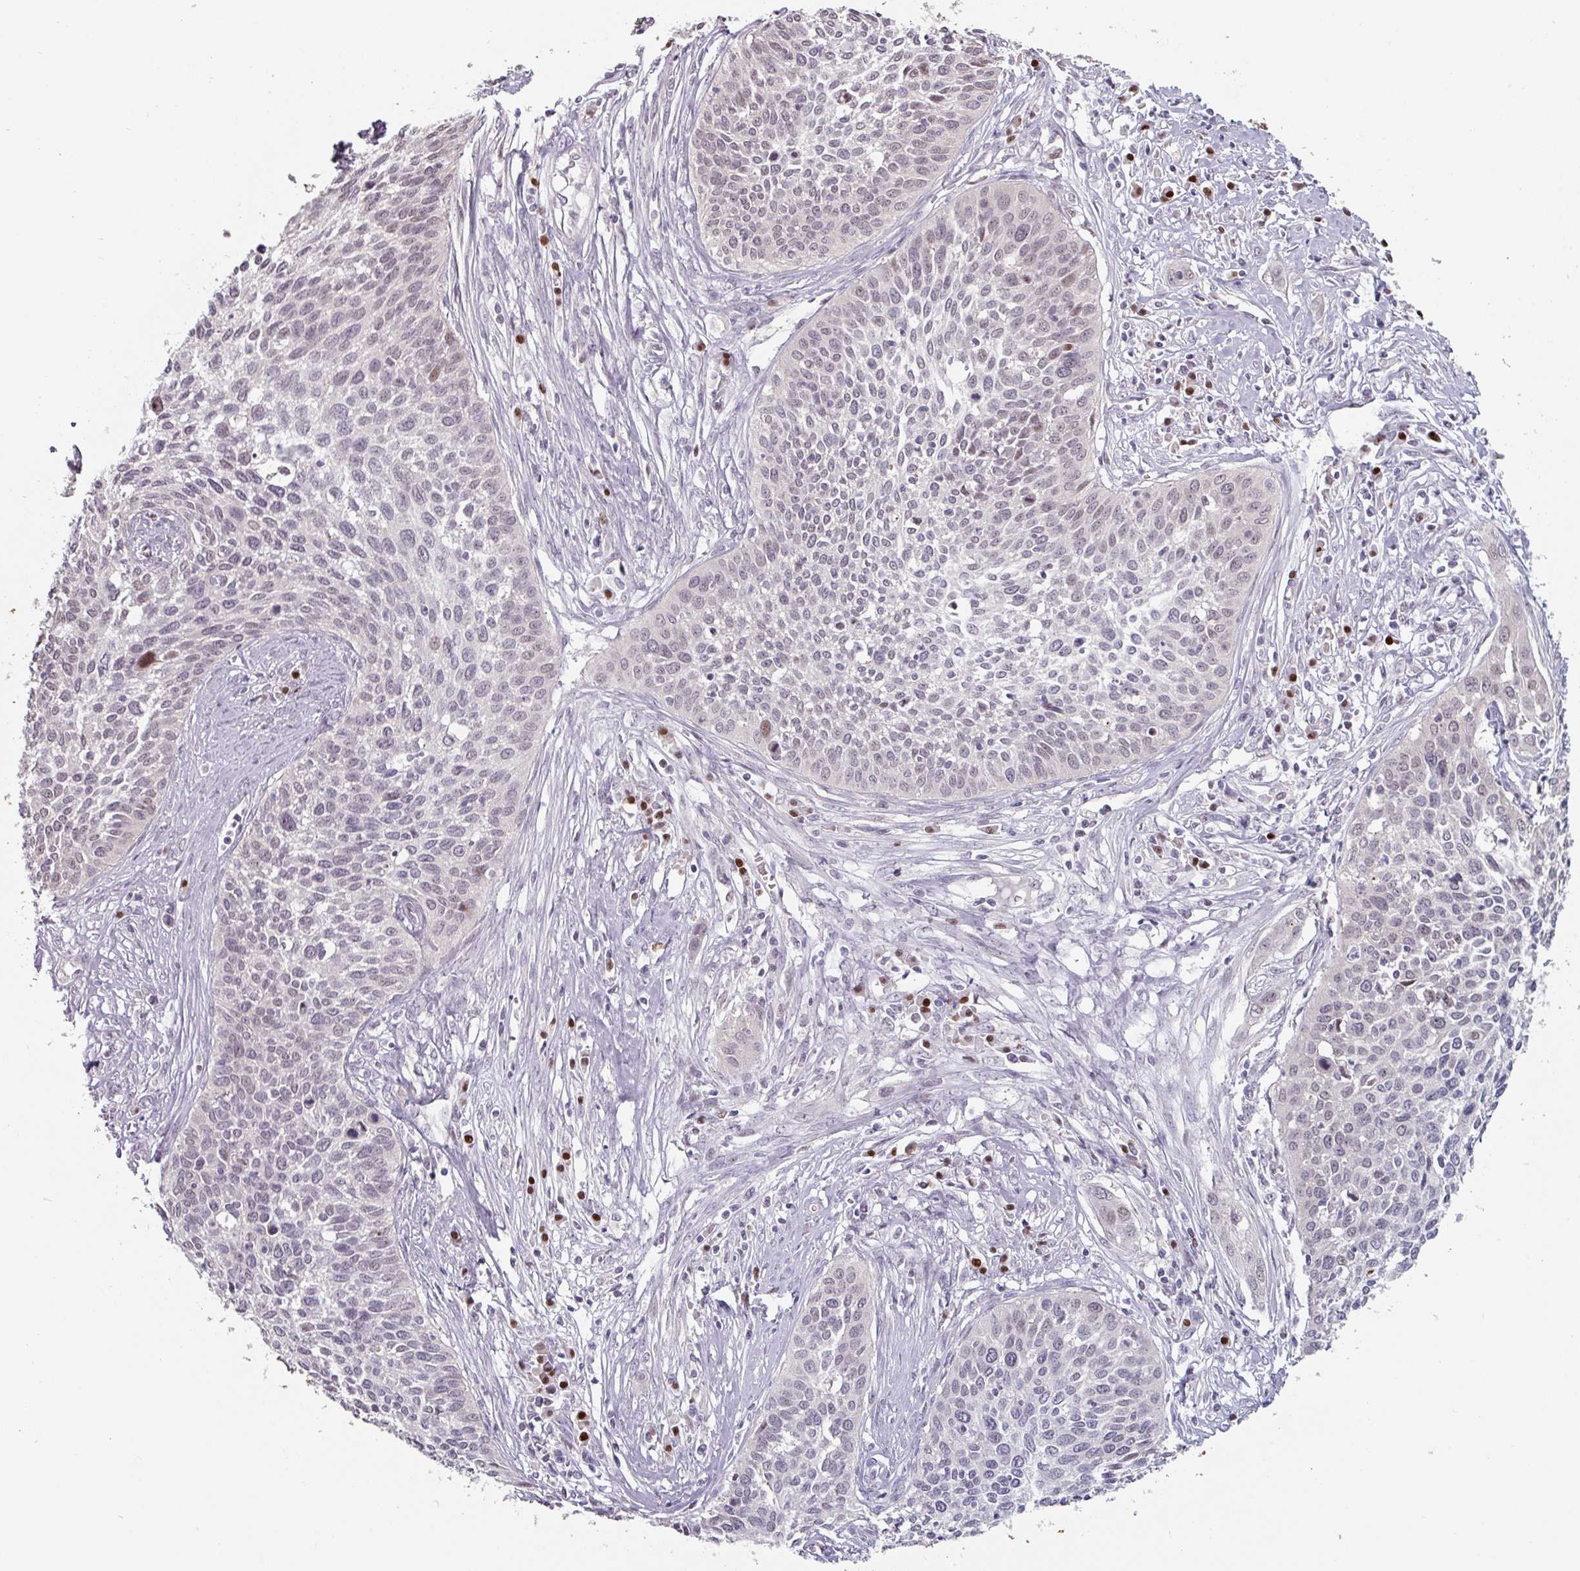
{"staining": {"intensity": "negative", "quantity": "none", "location": "none"}, "tissue": "cervical cancer", "cell_type": "Tumor cells", "image_type": "cancer", "snomed": [{"axis": "morphology", "description": "Squamous cell carcinoma, NOS"}, {"axis": "topography", "description": "Cervix"}], "caption": "IHC histopathology image of cervical cancer stained for a protein (brown), which demonstrates no positivity in tumor cells.", "gene": "ZBTB6", "patient": {"sex": "female", "age": 34}}